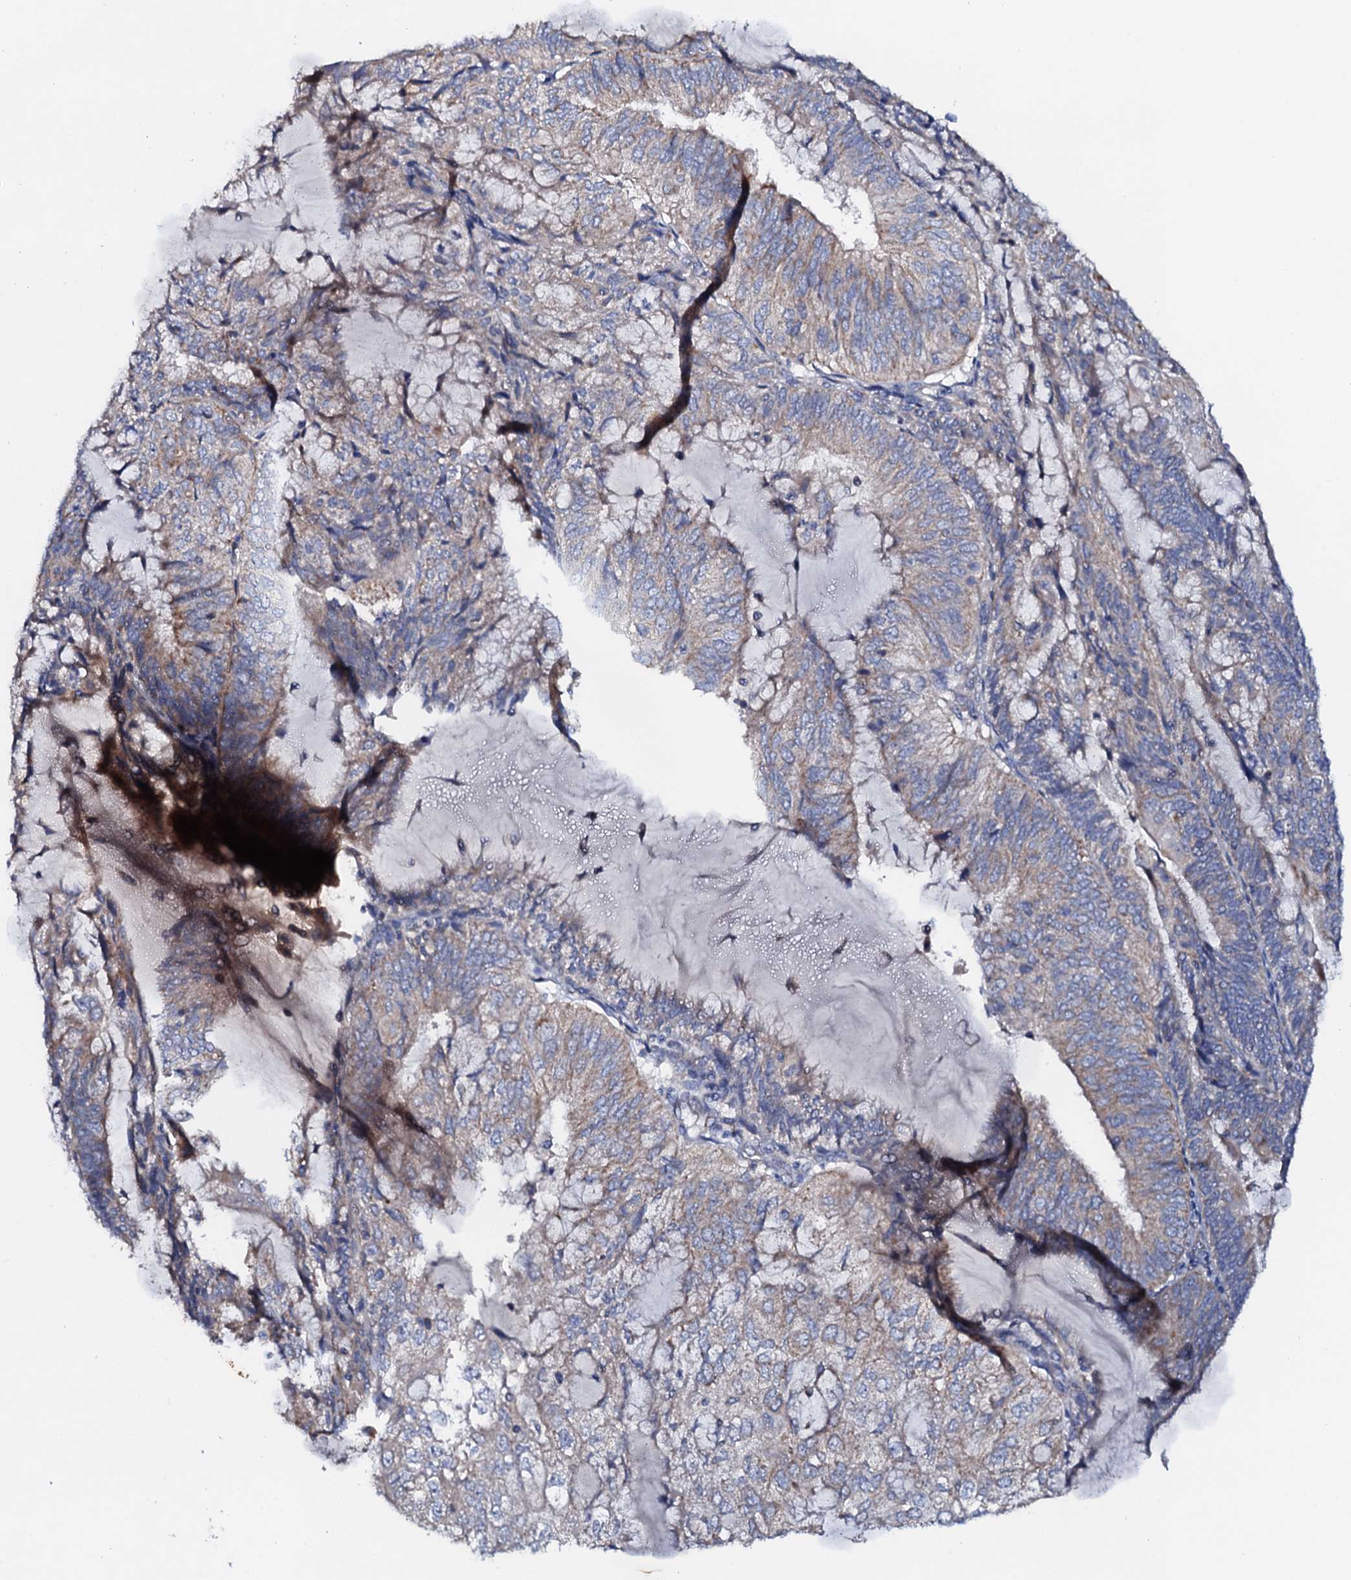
{"staining": {"intensity": "weak", "quantity": "<25%", "location": "cytoplasmic/membranous"}, "tissue": "endometrial cancer", "cell_type": "Tumor cells", "image_type": "cancer", "snomed": [{"axis": "morphology", "description": "Adenocarcinoma, NOS"}, {"axis": "topography", "description": "Endometrium"}], "caption": "Endometrial cancer stained for a protein using IHC shows no staining tumor cells.", "gene": "MRPL48", "patient": {"sex": "female", "age": 81}}